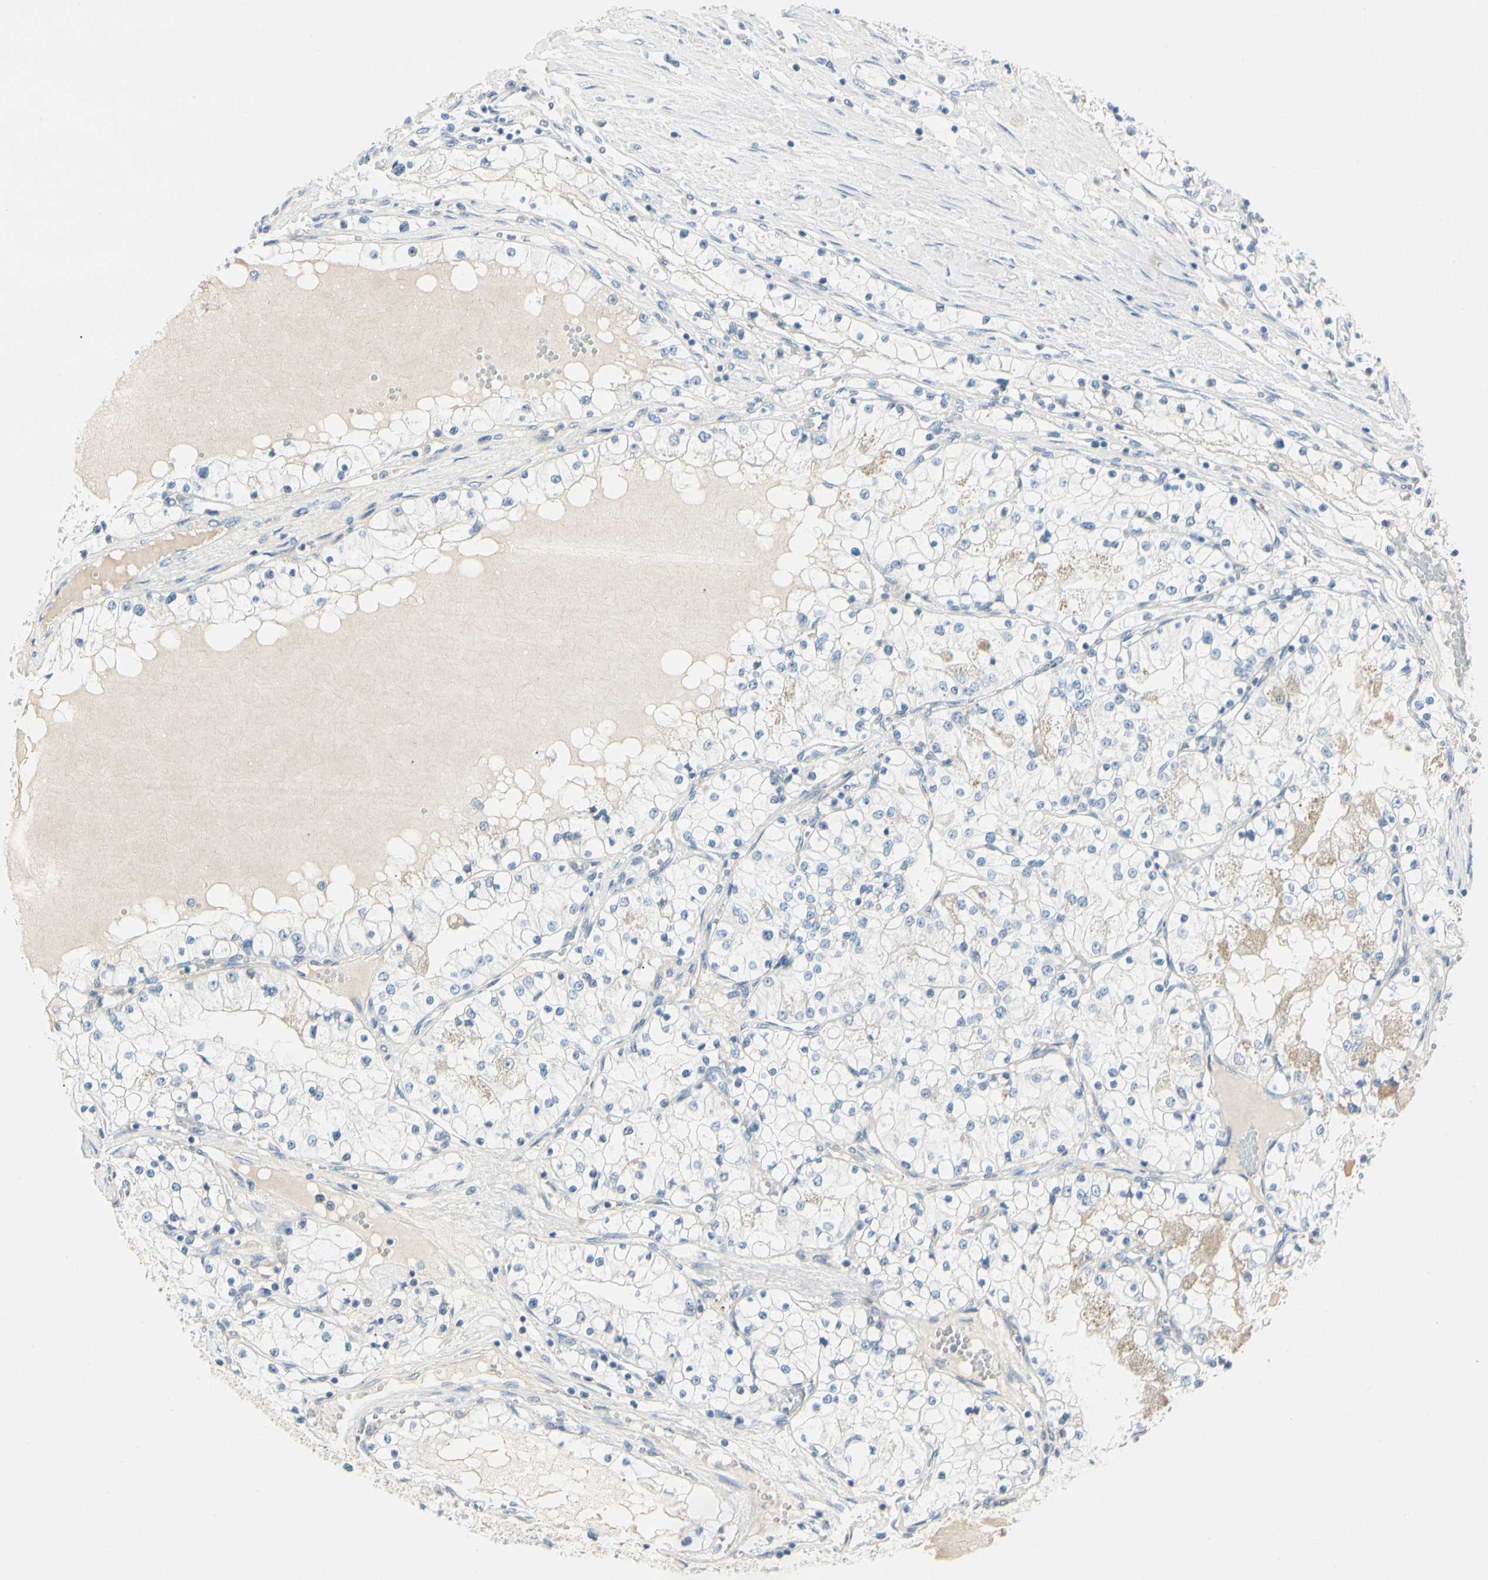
{"staining": {"intensity": "negative", "quantity": "none", "location": "none"}, "tissue": "renal cancer", "cell_type": "Tumor cells", "image_type": "cancer", "snomed": [{"axis": "morphology", "description": "Adenocarcinoma, NOS"}, {"axis": "topography", "description": "Kidney"}], "caption": "Renal cancer (adenocarcinoma) was stained to show a protein in brown. There is no significant staining in tumor cells.", "gene": "AMPH", "patient": {"sex": "male", "age": 68}}